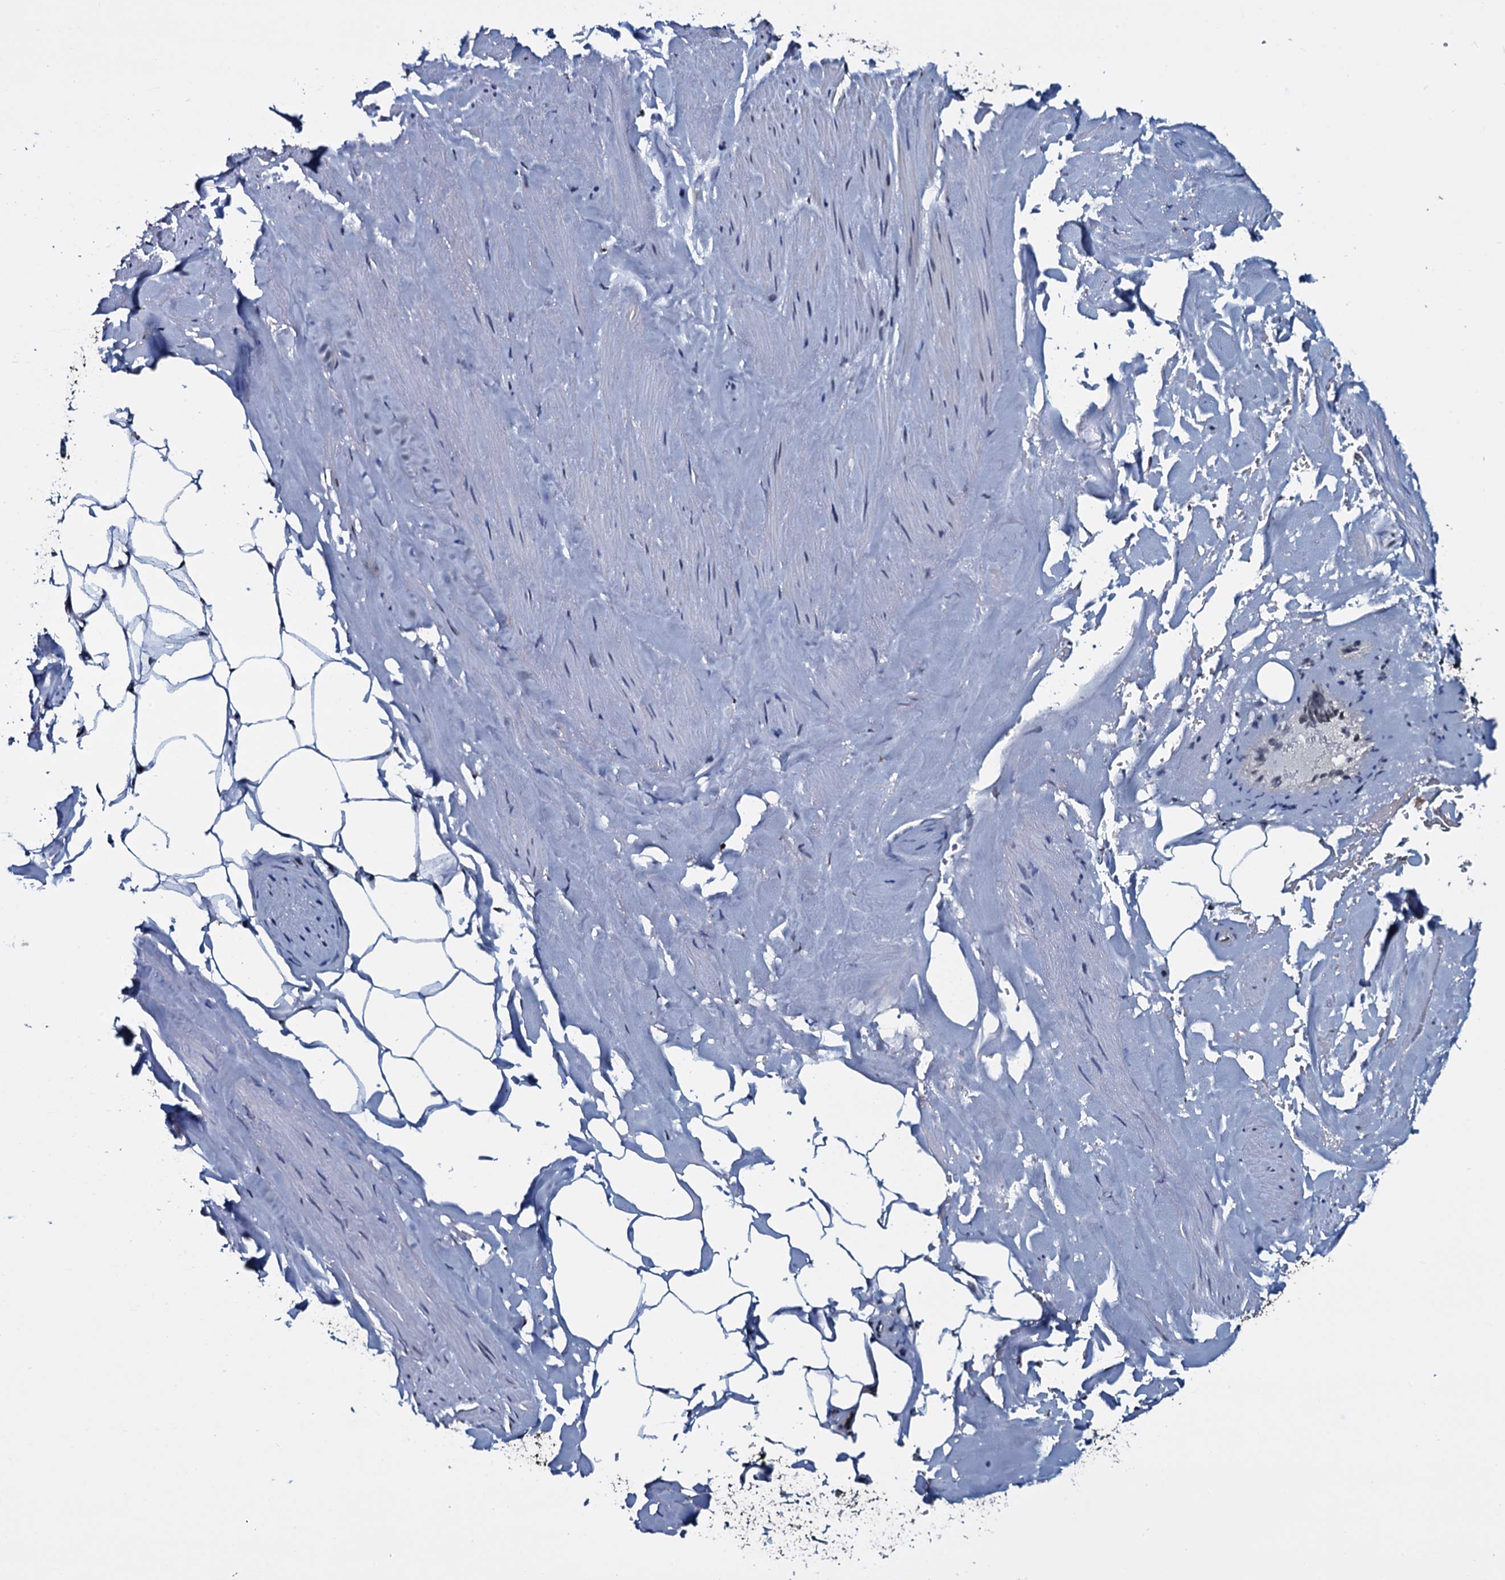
{"staining": {"intensity": "weak", "quantity": "25%-75%", "location": "nuclear"}, "tissue": "adipose tissue", "cell_type": "Adipocytes", "image_type": "normal", "snomed": [{"axis": "morphology", "description": "Normal tissue, NOS"}, {"axis": "morphology", "description": "Adenocarcinoma, Low grade"}, {"axis": "topography", "description": "Prostate"}, {"axis": "topography", "description": "Peripheral nerve tissue"}], "caption": "Human adipose tissue stained with a protein marker reveals weak staining in adipocytes.", "gene": "HDDC3", "patient": {"sex": "male", "age": 63}}